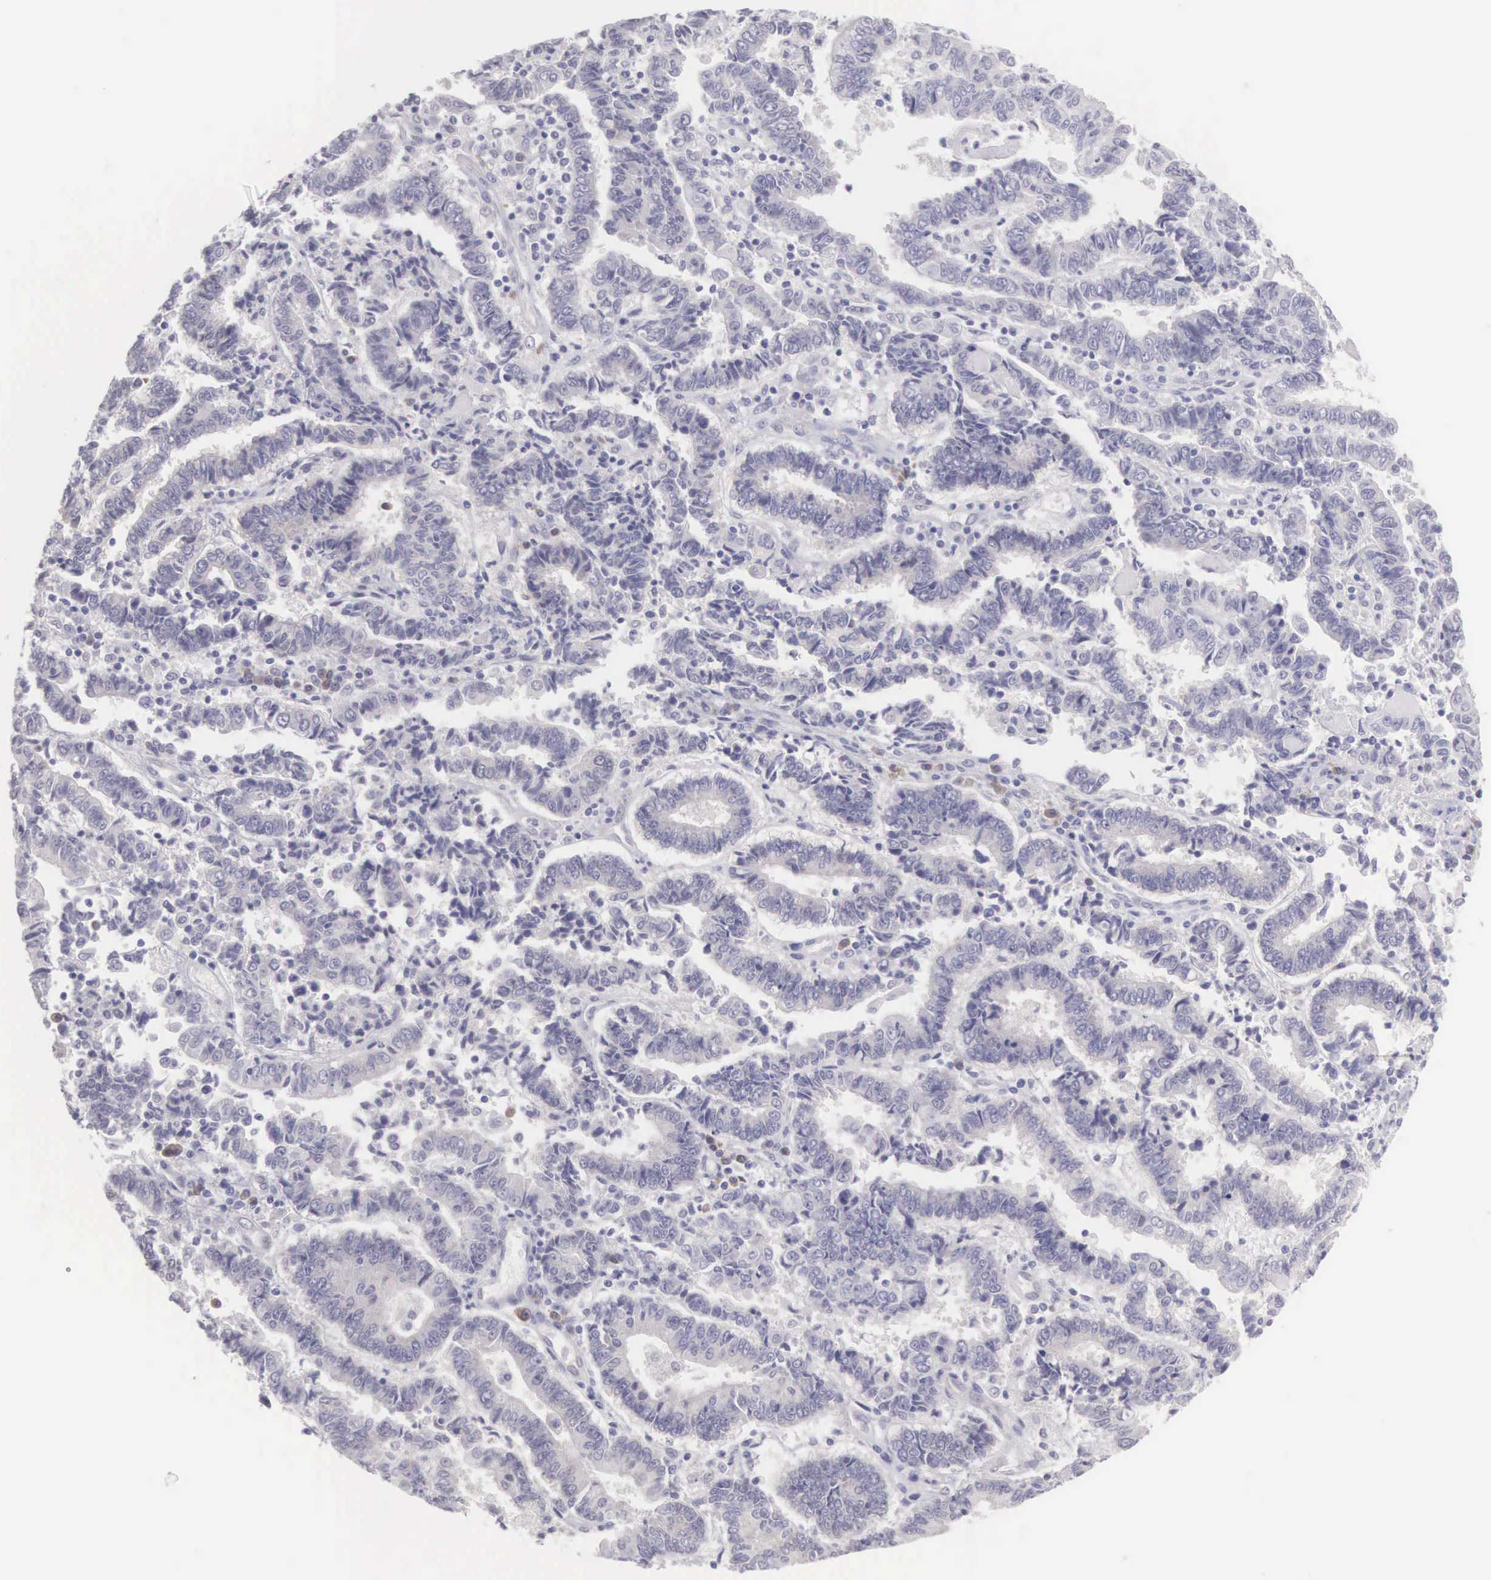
{"staining": {"intensity": "negative", "quantity": "none", "location": "none"}, "tissue": "endometrial cancer", "cell_type": "Tumor cells", "image_type": "cancer", "snomed": [{"axis": "morphology", "description": "Adenocarcinoma, NOS"}, {"axis": "topography", "description": "Endometrium"}], "caption": "Protein analysis of endometrial cancer displays no significant positivity in tumor cells. (Immunohistochemistry, brightfield microscopy, high magnification).", "gene": "ARFGAP3", "patient": {"sex": "female", "age": 75}}